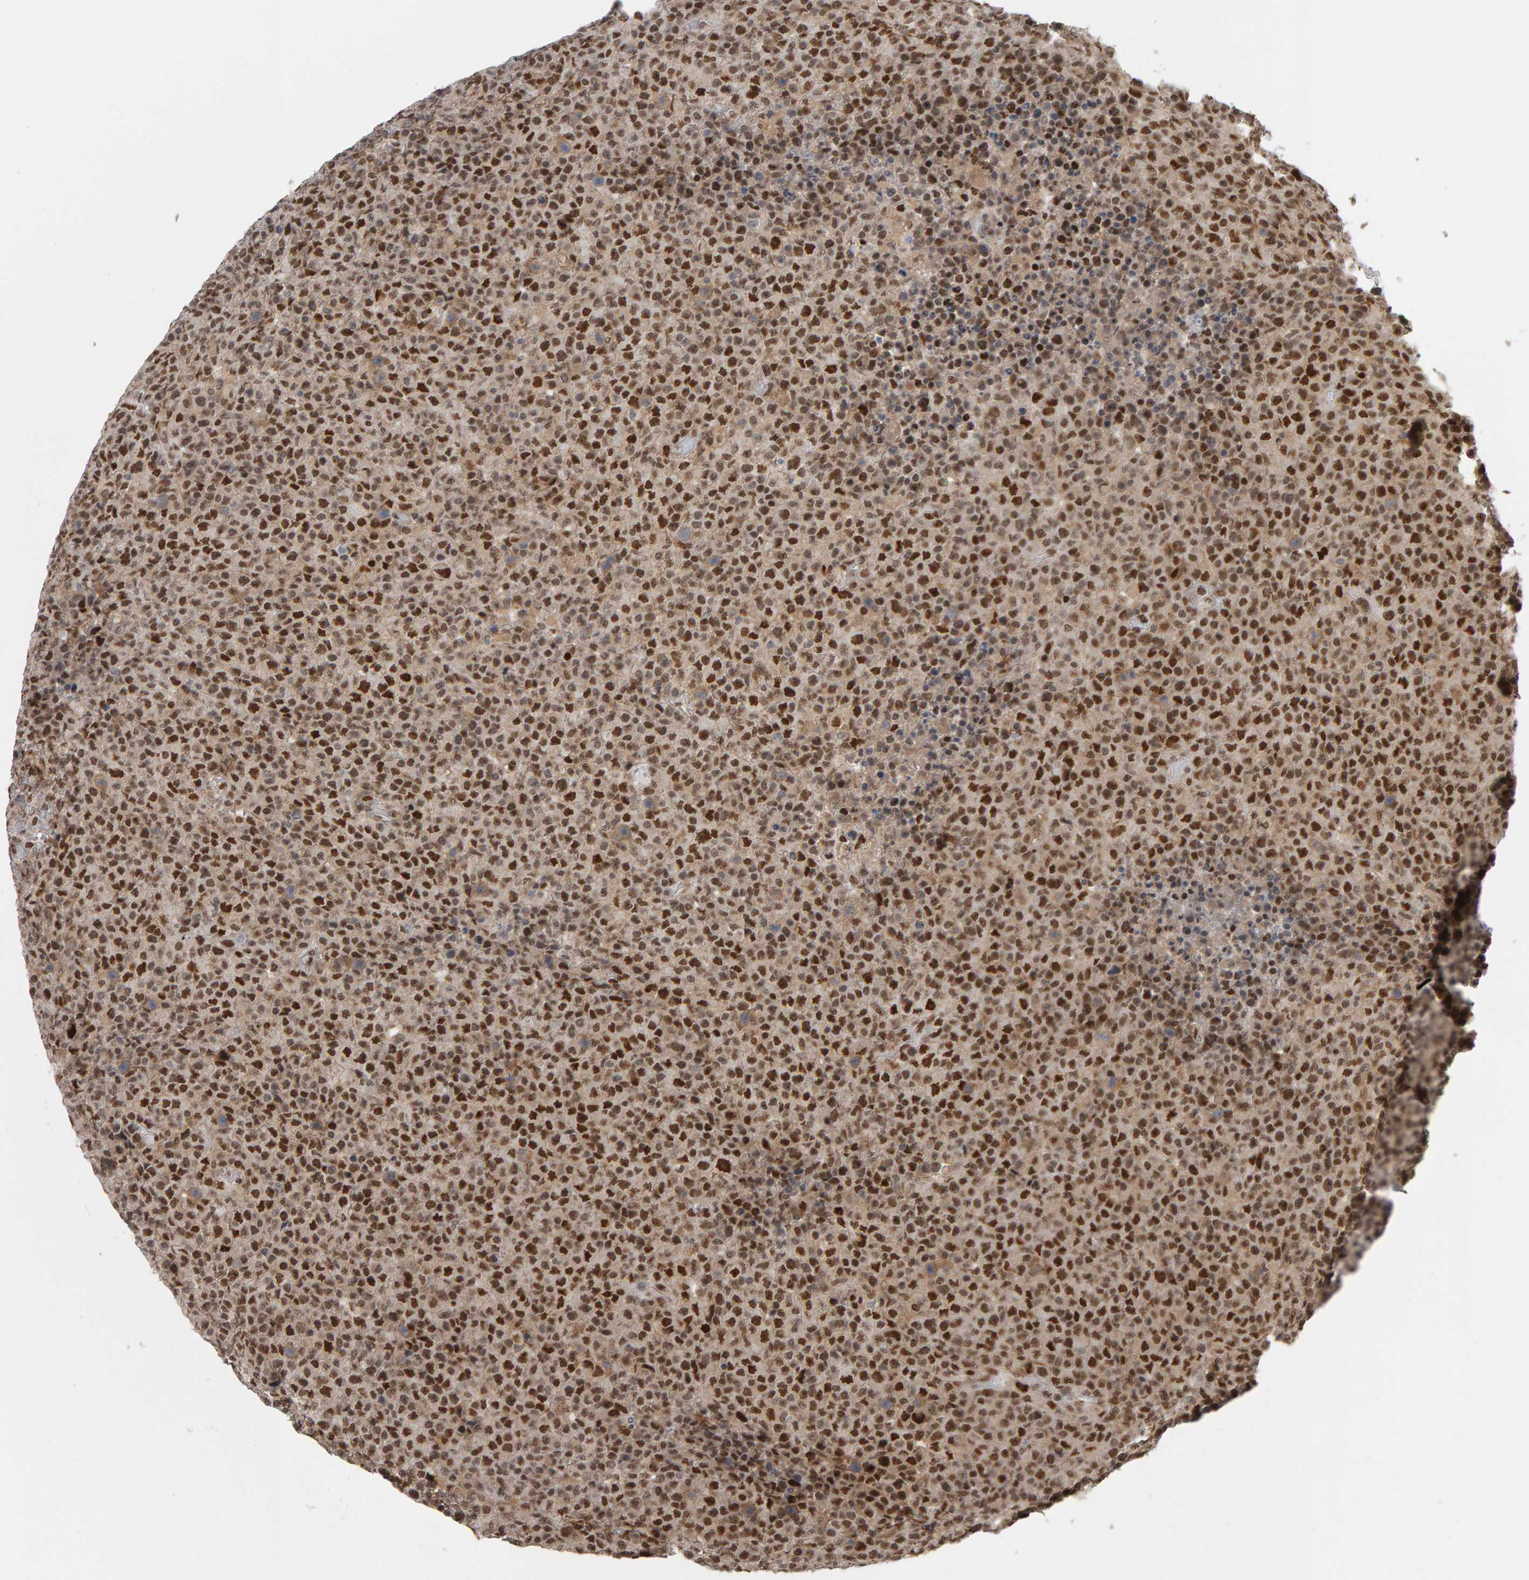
{"staining": {"intensity": "strong", "quantity": ">75%", "location": "nuclear"}, "tissue": "lymphoma", "cell_type": "Tumor cells", "image_type": "cancer", "snomed": [{"axis": "morphology", "description": "Malignant lymphoma, non-Hodgkin's type, High grade"}, {"axis": "topography", "description": "Lymph node"}], "caption": "Malignant lymphoma, non-Hodgkin's type (high-grade) tissue demonstrates strong nuclear staining in about >75% of tumor cells, visualized by immunohistochemistry.", "gene": "ATF7IP", "patient": {"sex": "male", "age": 13}}